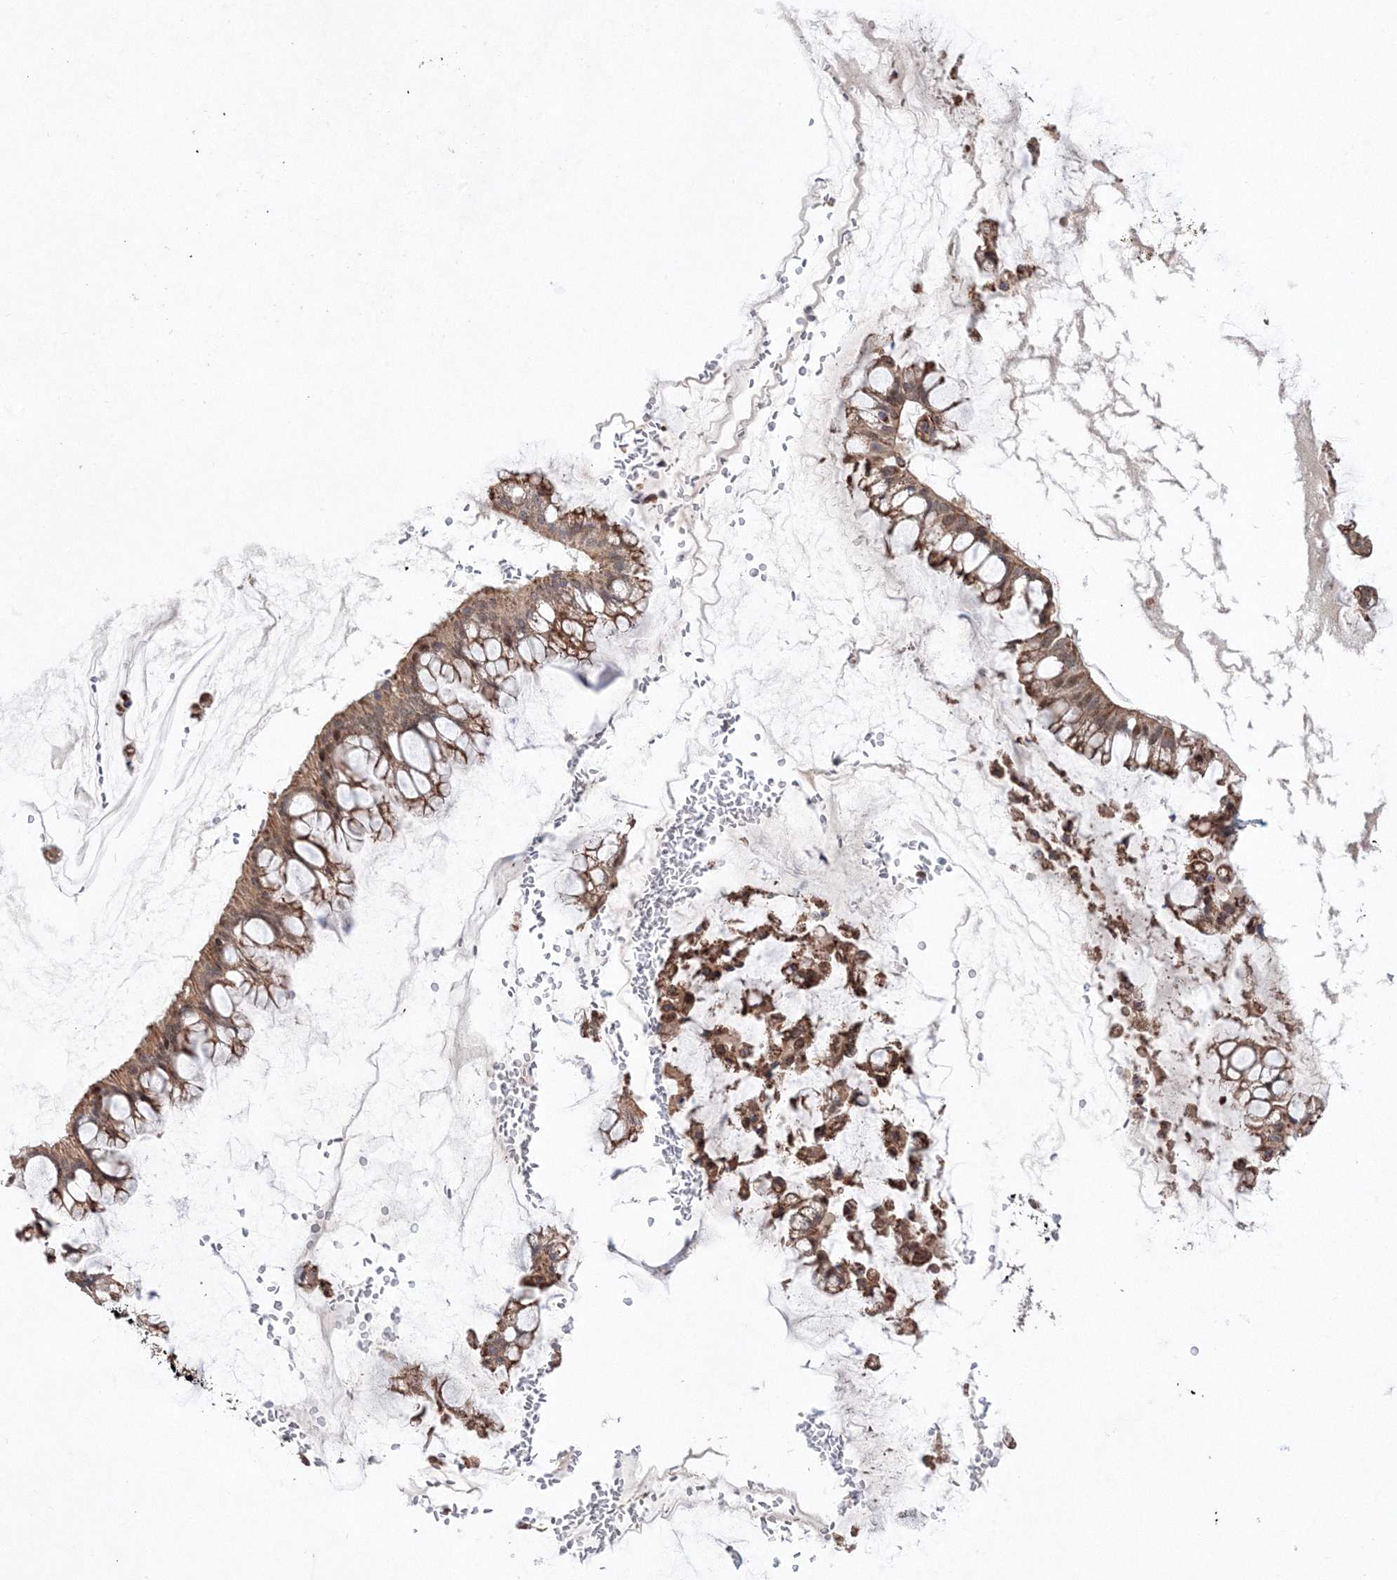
{"staining": {"intensity": "strong", "quantity": ">75%", "location": "cytoplasmic/membranous"}, "tissue": "ovarian cancer", "cell_type": "Tumor cells", "image_type": "cancer", "snomed": [{"axis": "morphology", "description": "Cystadenocarcinoma, mucinous, NOS"}, {"axis": "topography", "description": "Ovary"}], "caption": "This is an image of IHC staining of ovarian cancer (mucinous cystadenocarcinoma), which shows strong staining in the cytoplasmic/membranous of tumor cells.", "gene": "DALRD3", "patient": {"sex": "female", "age": 73}}